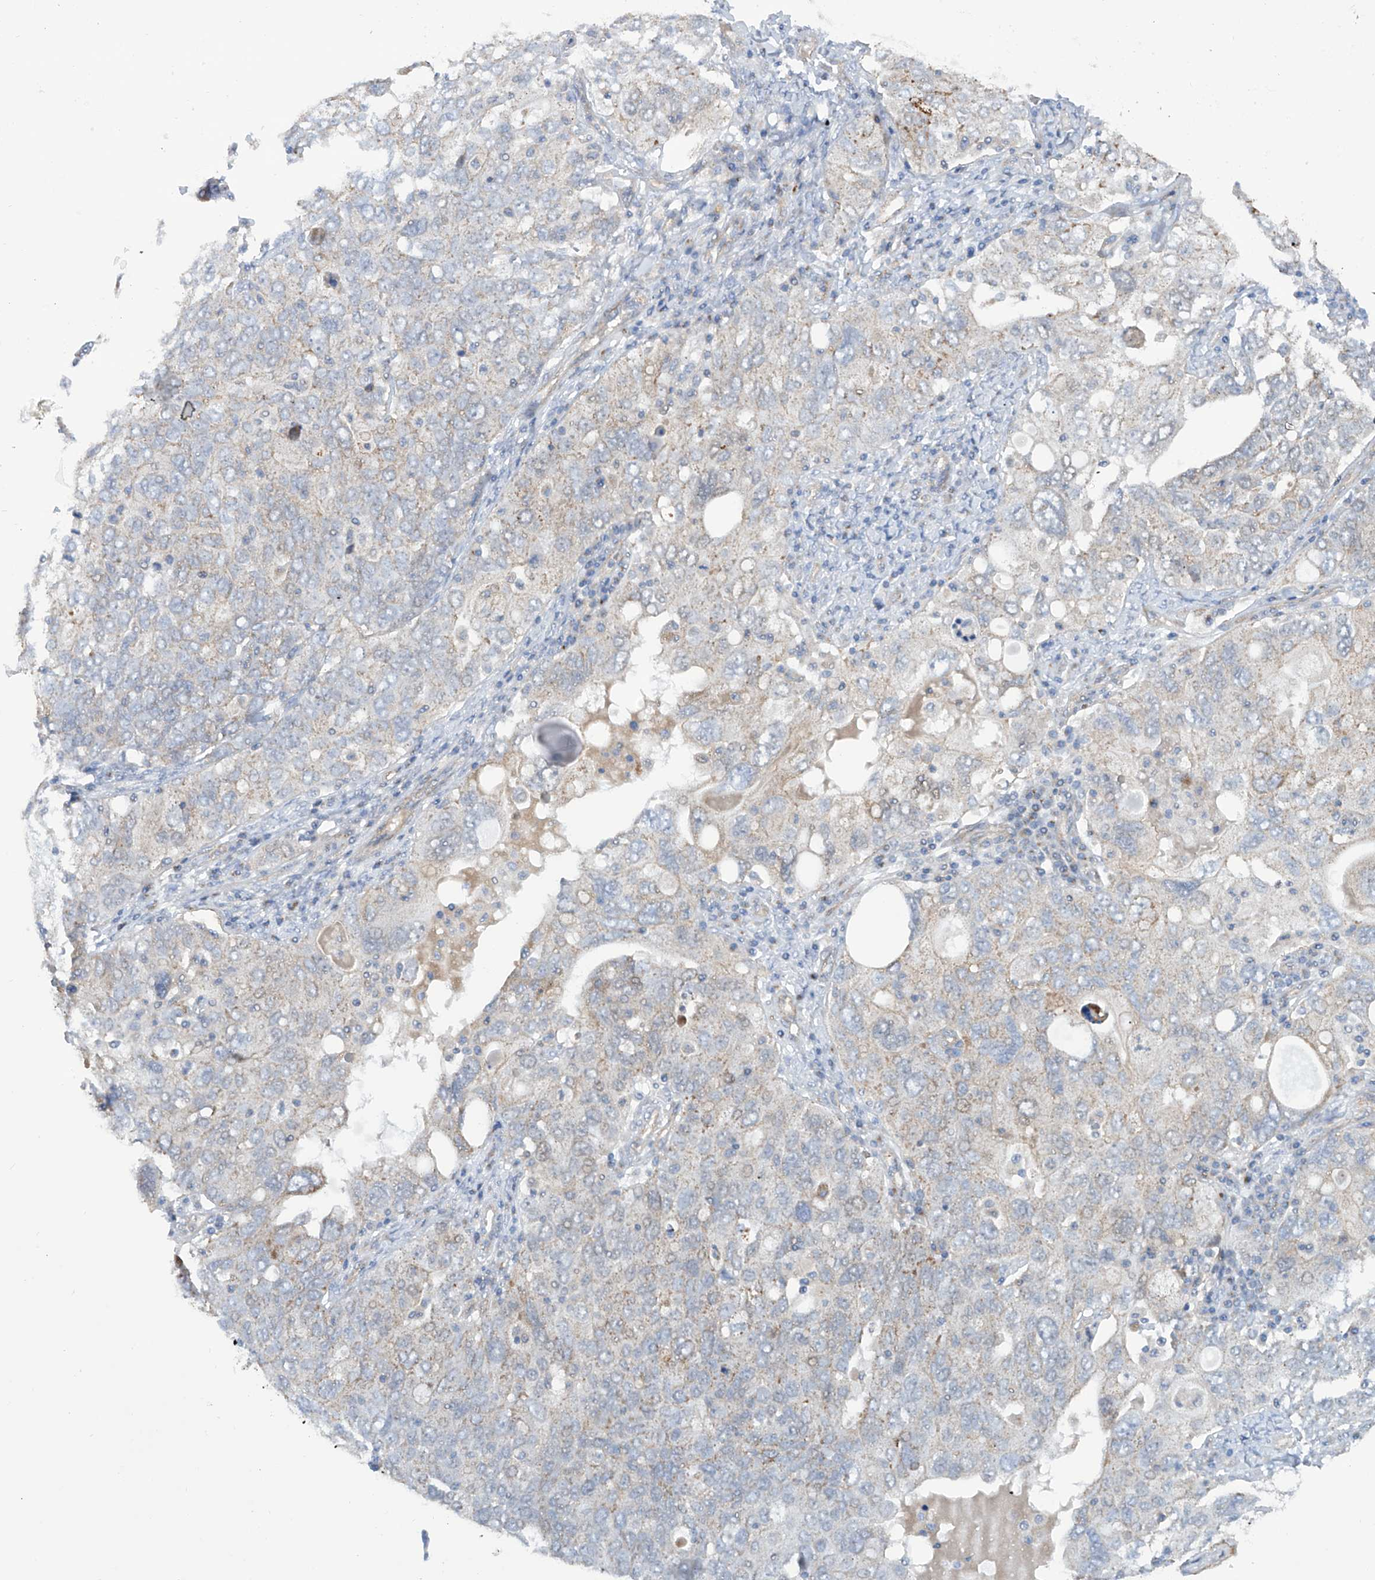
{"staining": {"intensity": "weak", "quantity": "<25%", "location": "cytoplasmic/membranous"}, "tissue": "ovarian cancer", "cell_type": "Tumor cells", "image_type": "cancer", "snomed": [{"axis": "morphology", "description": "Carcinoma, endometroid"}, {"axis": "topography", "description": "Ovary"}], "caption": "Immunohistochemistry micrograph of neoplastic tissue: ovarian cancer (endometroid carcinoma) stained with DAB (3,3'-diaminobenzidine) reveals no significant protein expression in tumor cells.", "gene": "TMEM209", "patient": {"sex": "female", "age": 62}}